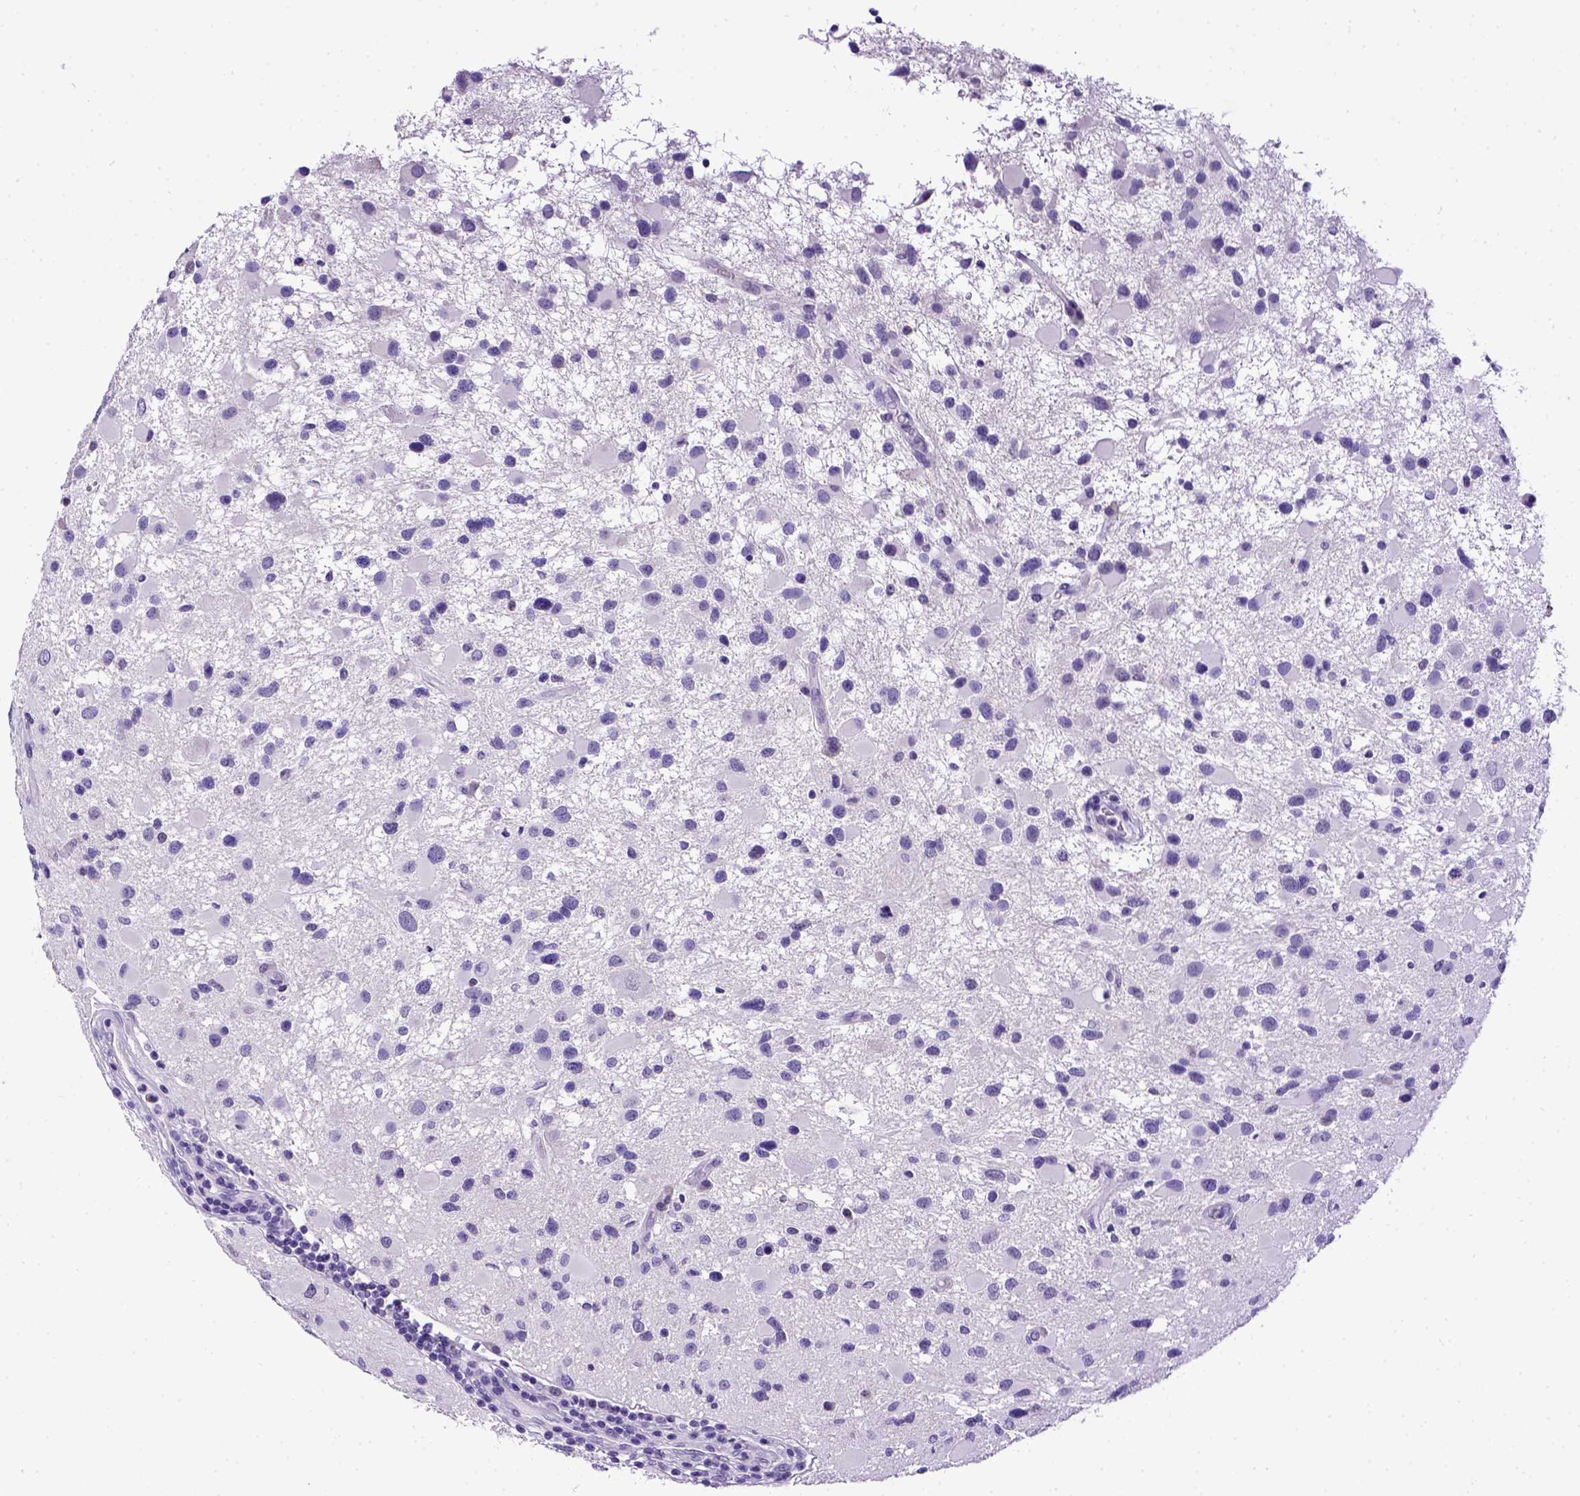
{"staining": {"intensity": "negative", "quantity": "none", "location": "none"}, "tissue": "glioma", "cell_type": "Tumor cells", "image_type": "cancer", "snomed": [{"axis": "morphology", "description": "Glioma, malignant, Low grade"}, {"axis": "topography", "description": "Brain"}], "caption": "Tumor cells are negative for brown protein staining in malignant glioma (low-grade).", "gene": "ESR1", "patient": {"sex": "female", "age": 32}}